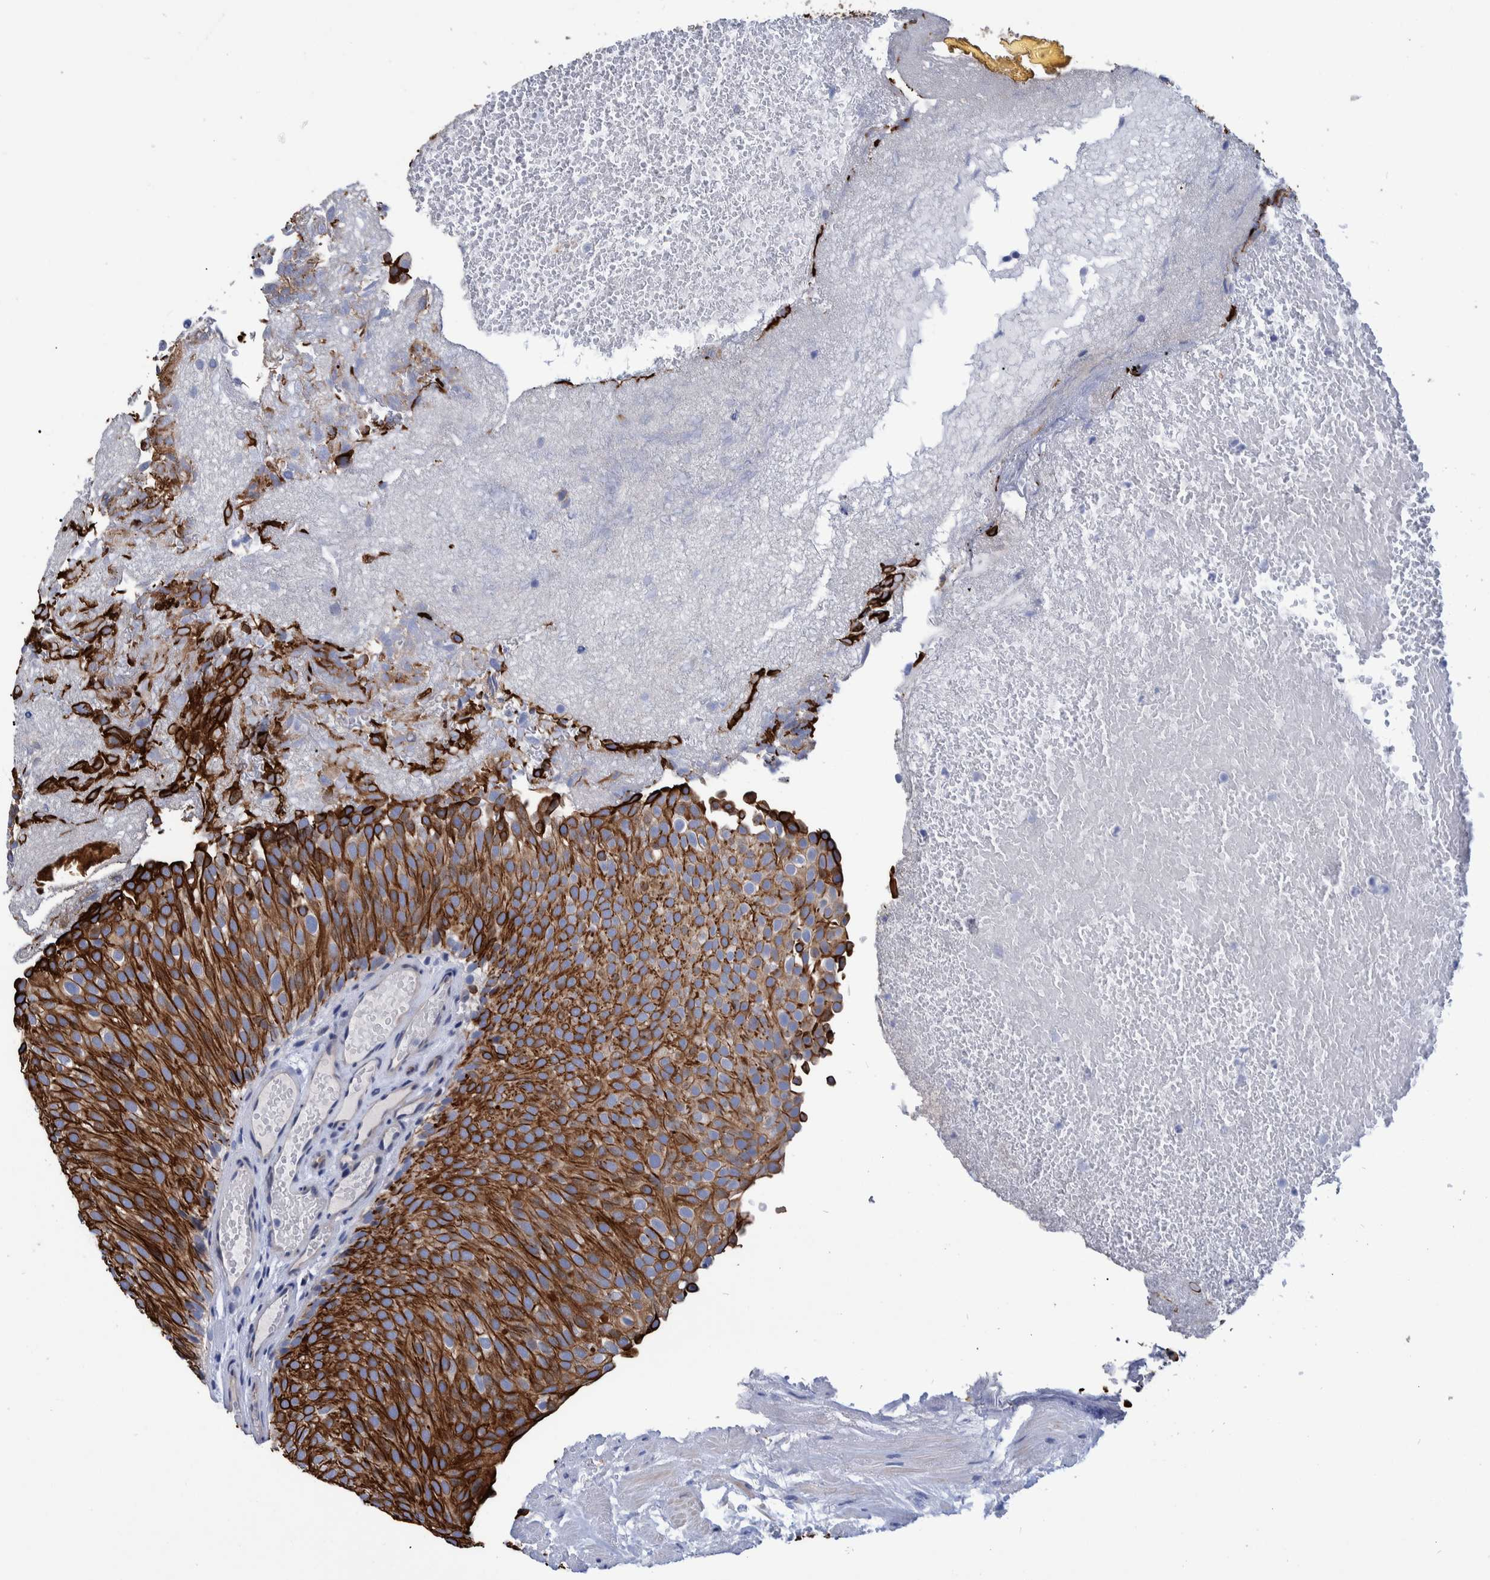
{"staining": {"intensity": "strong", "quantity": ">75%", "location": "cytoplasmic/membranous"}, "tissue": "urothelial cancer", "cell_type": "Tumor cells", "image_type": "cancer", "snomed": [{"axis": "morphology", "description": "Urothelial carcinoma, Low grade"}, {"axis": "topography", "description": "Urinary bladder"}], "caption": "This is a micrograph of immunohistochemistry (IHC) staining of urothelial cancer, which shows strong staining in the cytoplasmic/membranous of tumor cells.", "gene": "MKS1", "patient": {"sex": "male", "age": 78}}